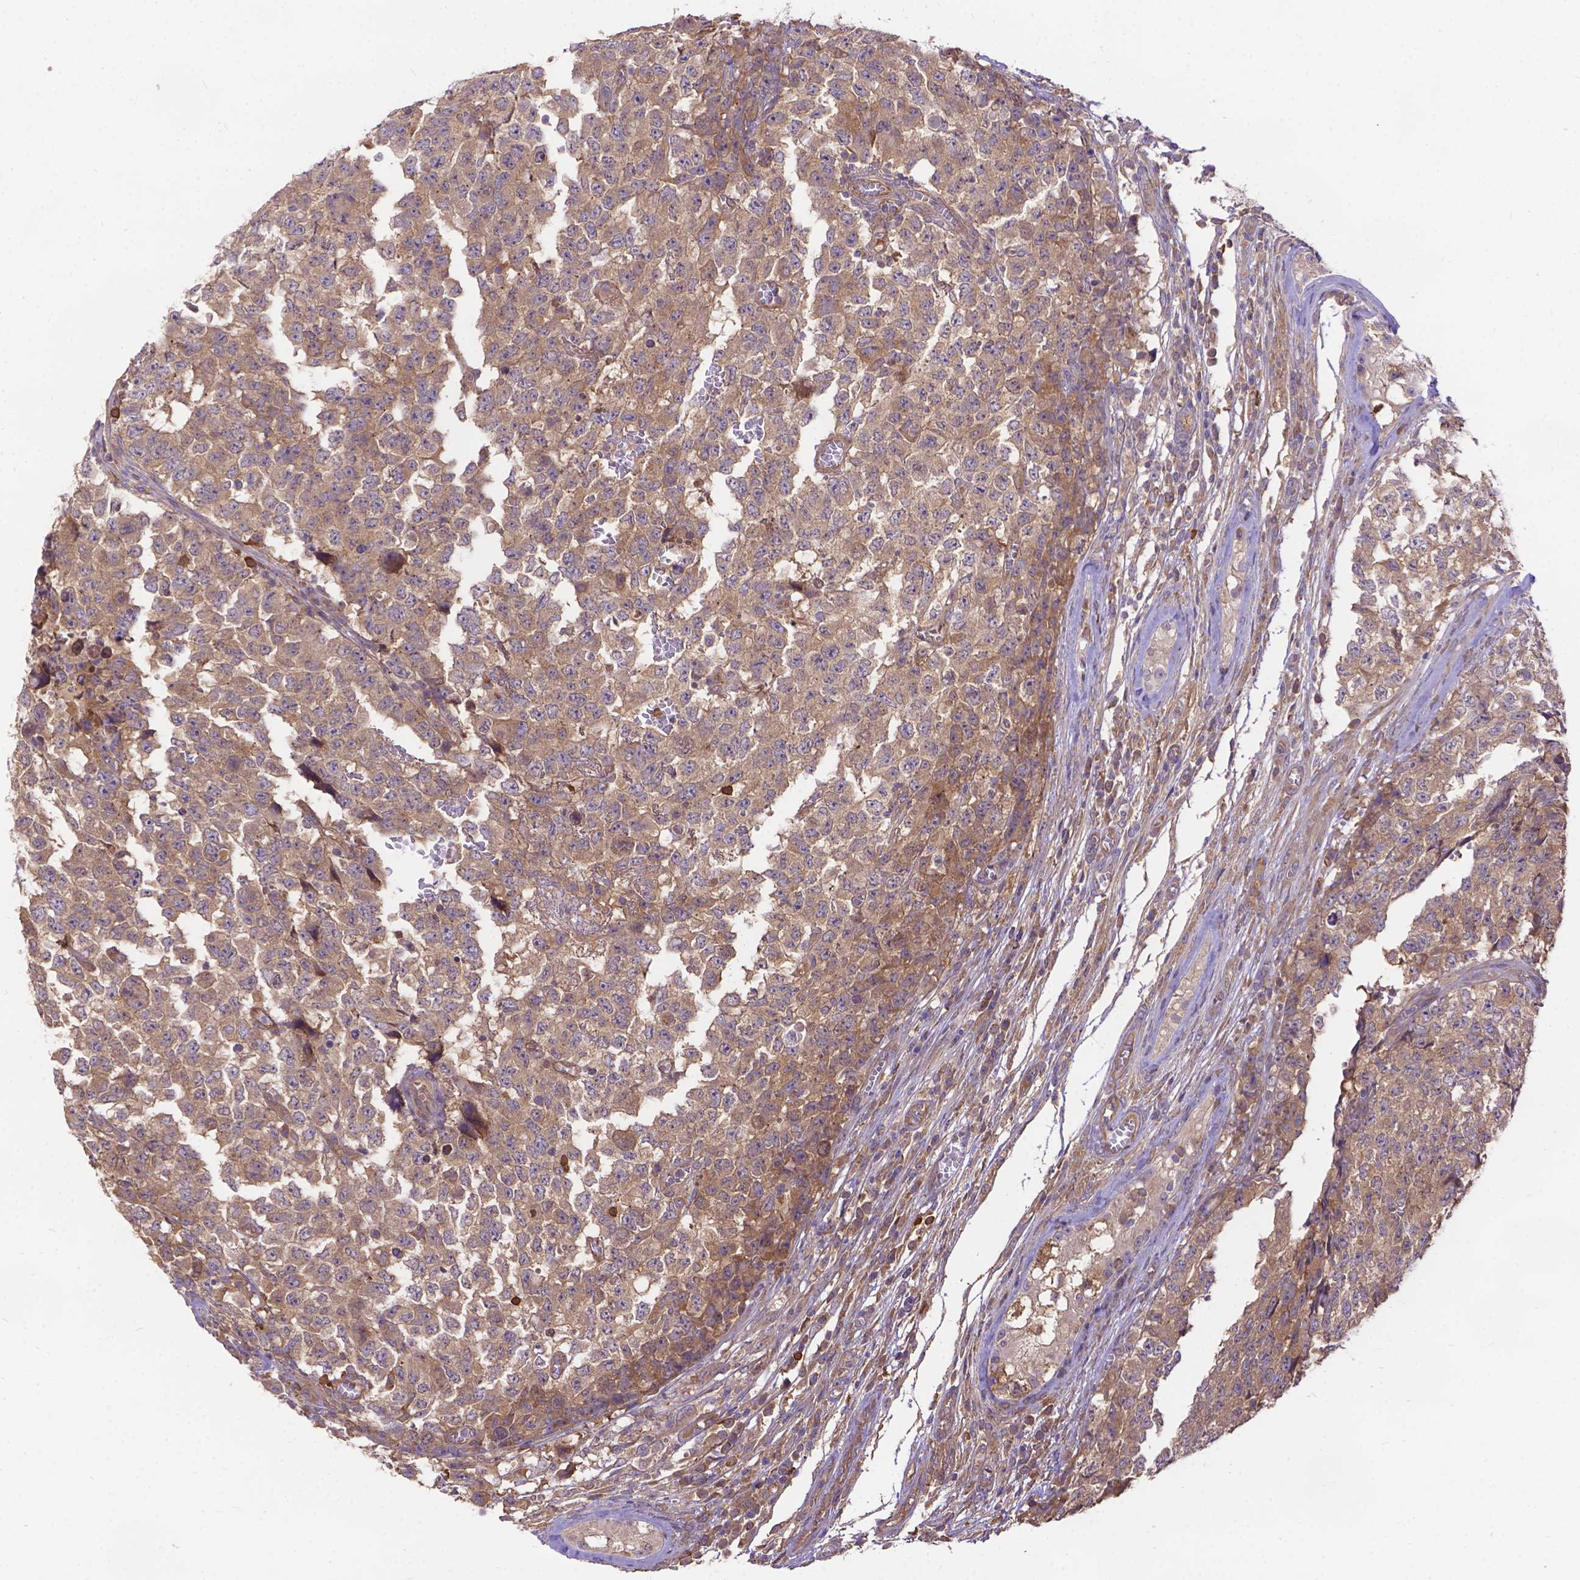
{"staining": {"intensity": "moderate", "quantity": ">75%", "location": "cytoplasmic/membranous"}, "tissue": "testis cancer", "cell_type": "Tumor cells", "image_type": "cancer", "snomed": [{"axis": "morphology", "description": "Carcinoma, Embryonal, NOS"}, {"axis": "topography", "description": "Testis"}], "caption": "This photomicrograph shows immunohistochemistry (IHC) staining of human embryonal carcinoma (testis), with medium moderate cytoplasmic/membranous staining in about >75% of tumor cells.", "gene": "DENND6A", "patient": {"sex": "male", "age": 23}}